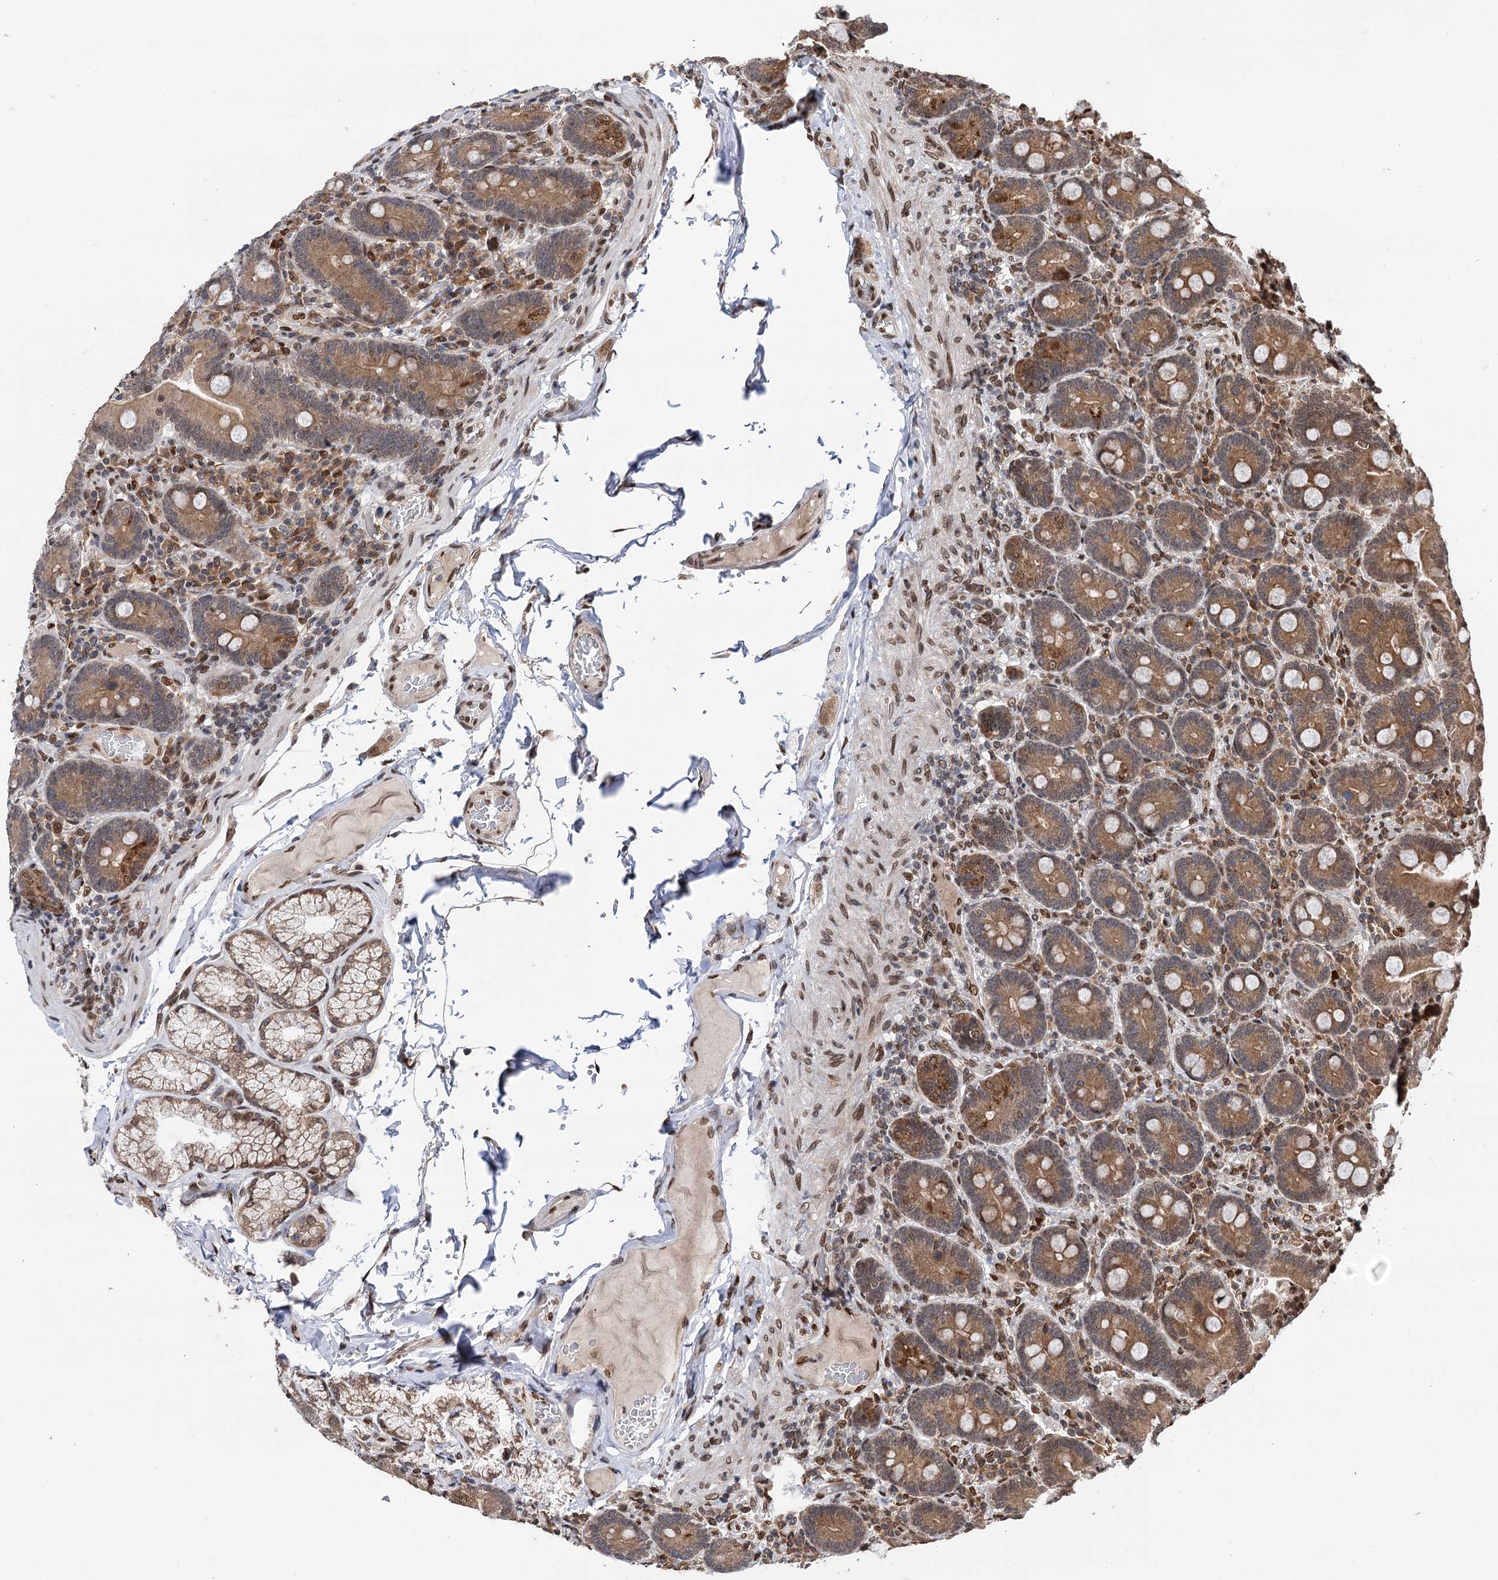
{"staining": {"intensity": "moderate", "quantity": ">75%", "location": "cytoplasmic/membranous,nuclear"}, "tissue": "duodenum", "cell_type": "Glandular cells", "image_type": "normal", "snomed": [{"axis": "morphology", "description": "Normal tissue, NOS"}, {"axis": "topography", "description": "Duodenum"}], "caption": "Glandular cells show medium levels of moderate cytoplasmic/membranous,nuclear expression in about >75% of cells in normal human duodenum.", "gene": "MESD", "patient": {"sex": "female", "age": 62}}